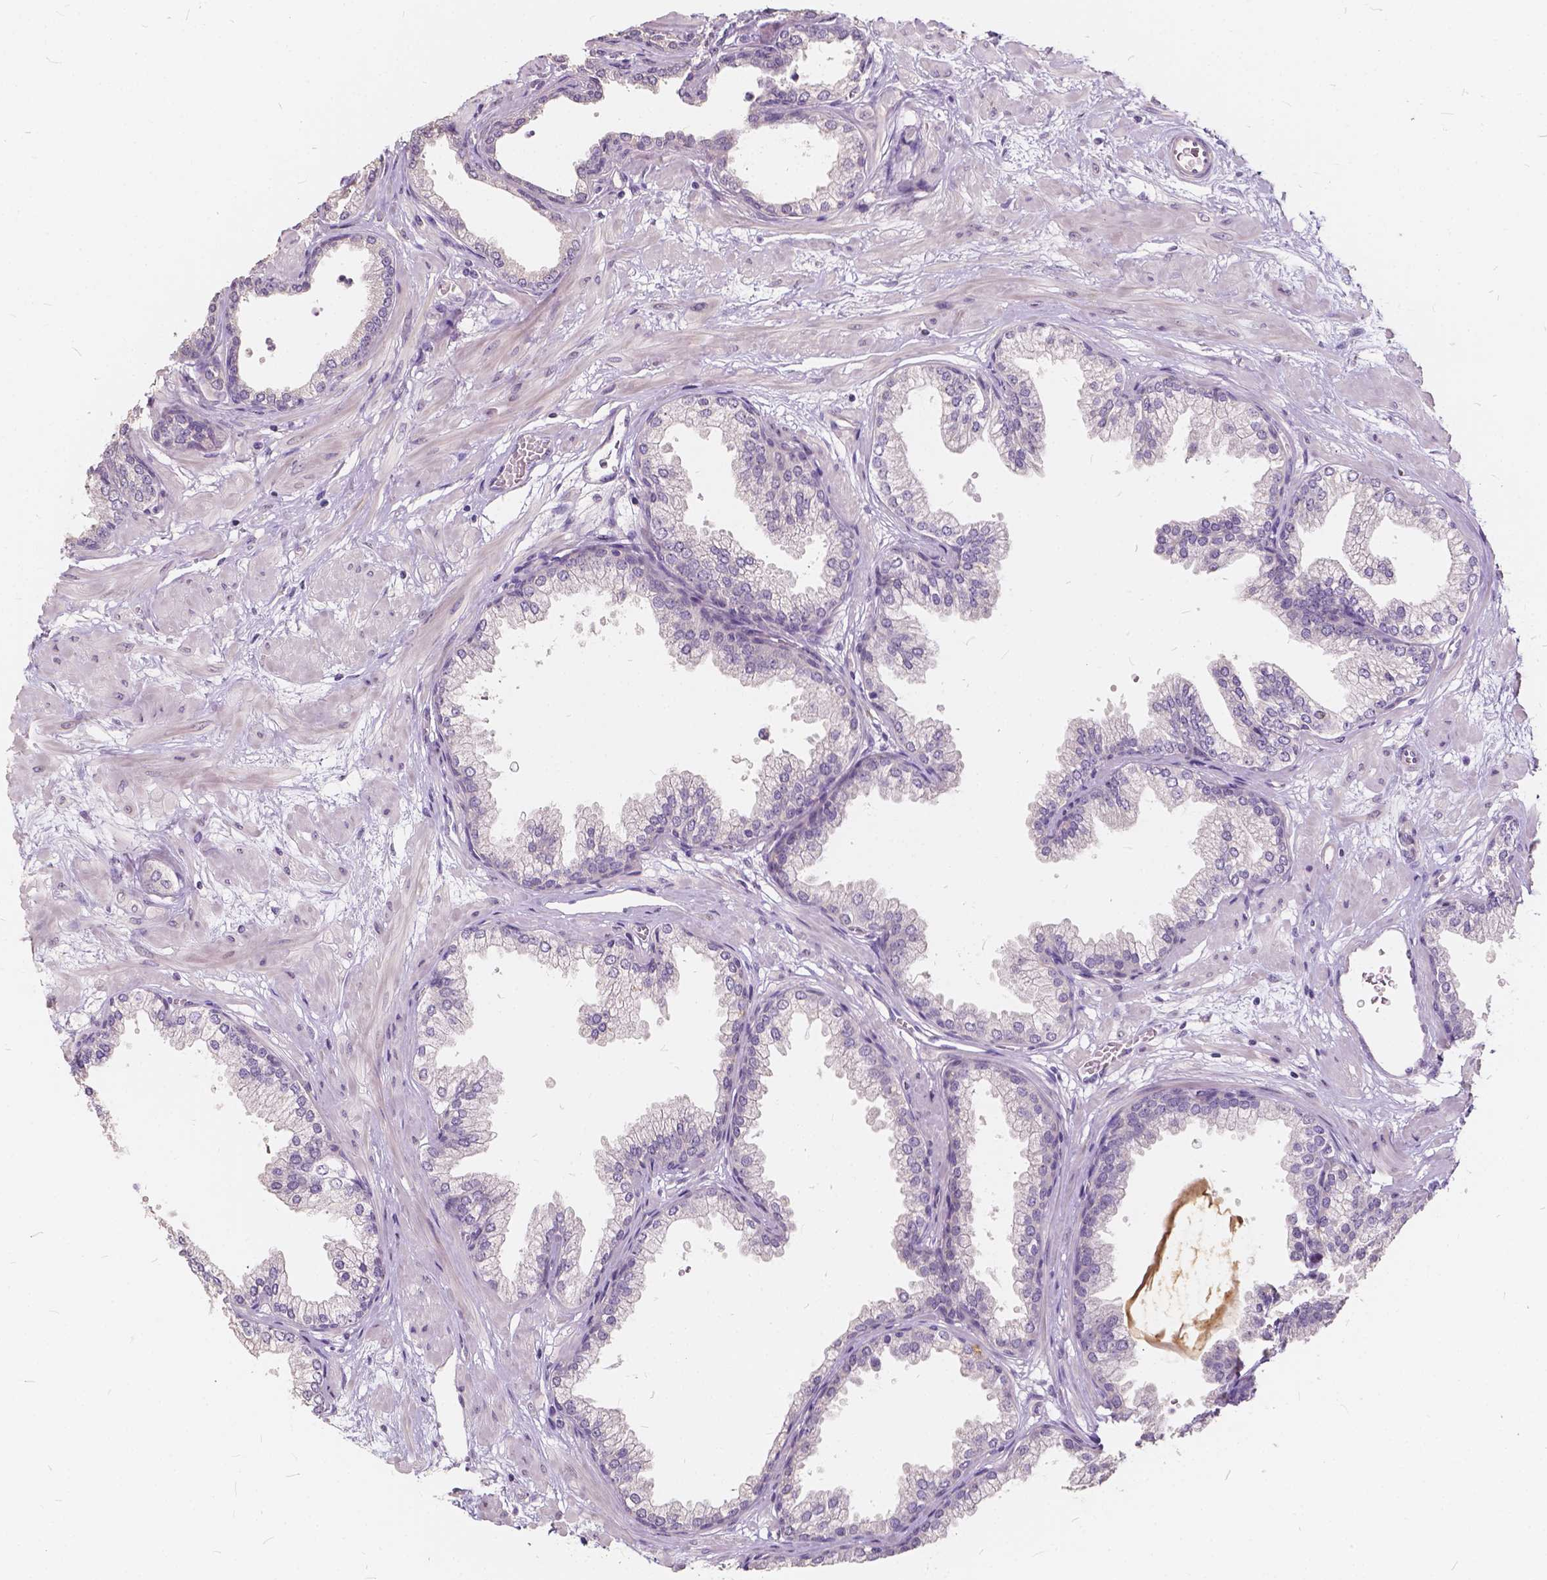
{"staining": {"intensity": "negative", "quantity": "none", "location": "none"}, "tissue": "prostate", "cell_type": "Glandular cells", "image_type": "normal", "snomed": [{"axis": "morphology", "description": "Normal tissue, NOS"}, {"axis": "topography", "description": "Prostate"}], "caption": "Immunohistochemical staining of benign human prostate demonstrates no significant expression in glandular cells. (DAB (3,3'-diaminobenzidine) immunohistochemistry, high magnification).", "gene": "SLC7A8", "patient": {"sex": "male", "age": 37}}